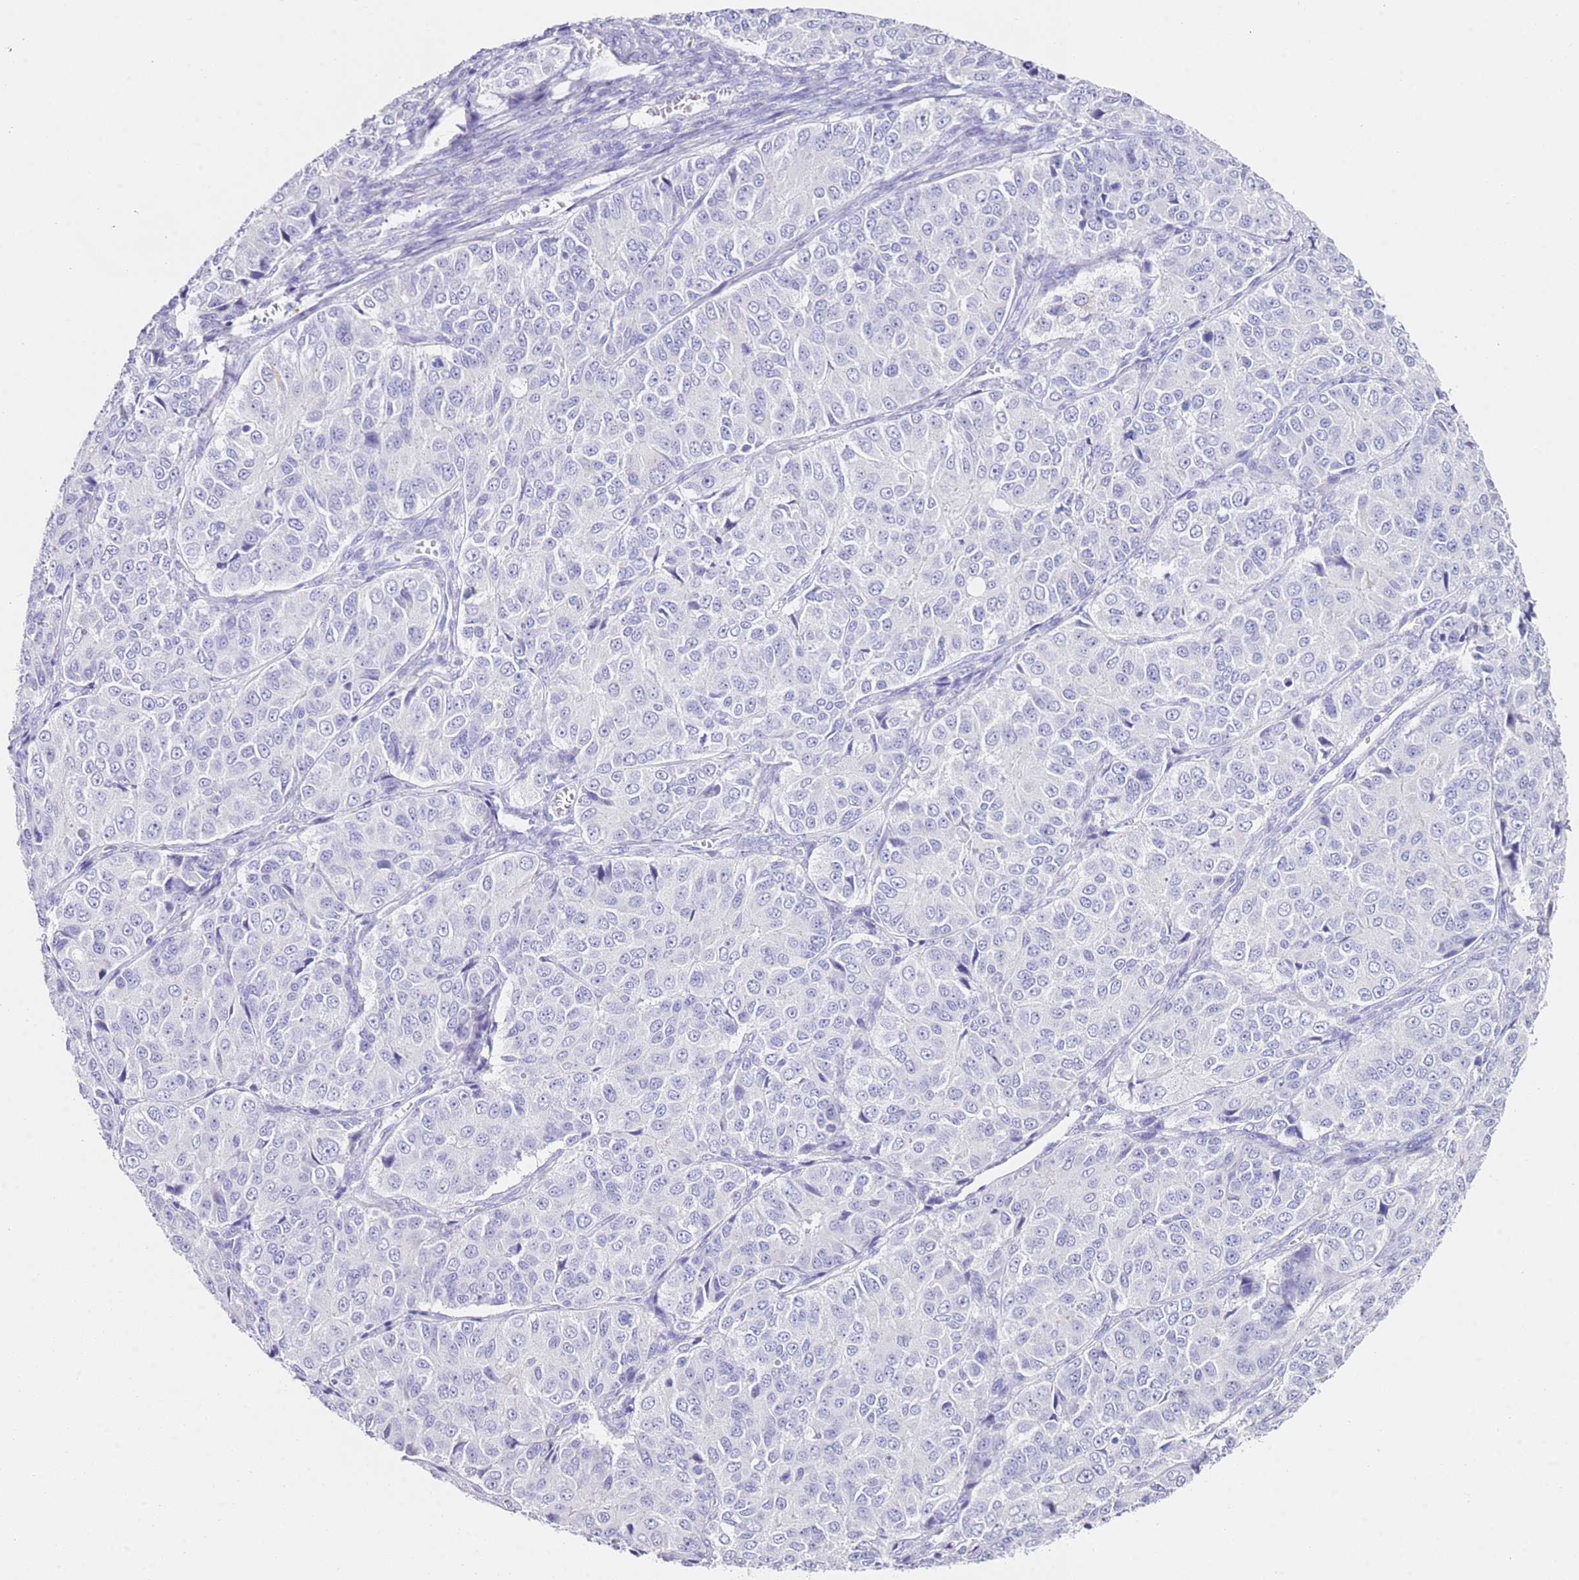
{"staining": {"intensity": "negative", "quantity": "none", "location": "none"}, "tissue": "ovarian cancer", "cell_type": "Tumor cells", "image_type": "cancer", "snomed": [{"axis": "morphology", "description": "Carcinoma, endometroid"}, {"axis": "topography", "description": "Ovary"}], "caption": "The micrograph demonstrates no staining of tumor cells in ovarian cancer.", "gene": "PTBP2", "patient": {"sex": "female", "age": 51}}